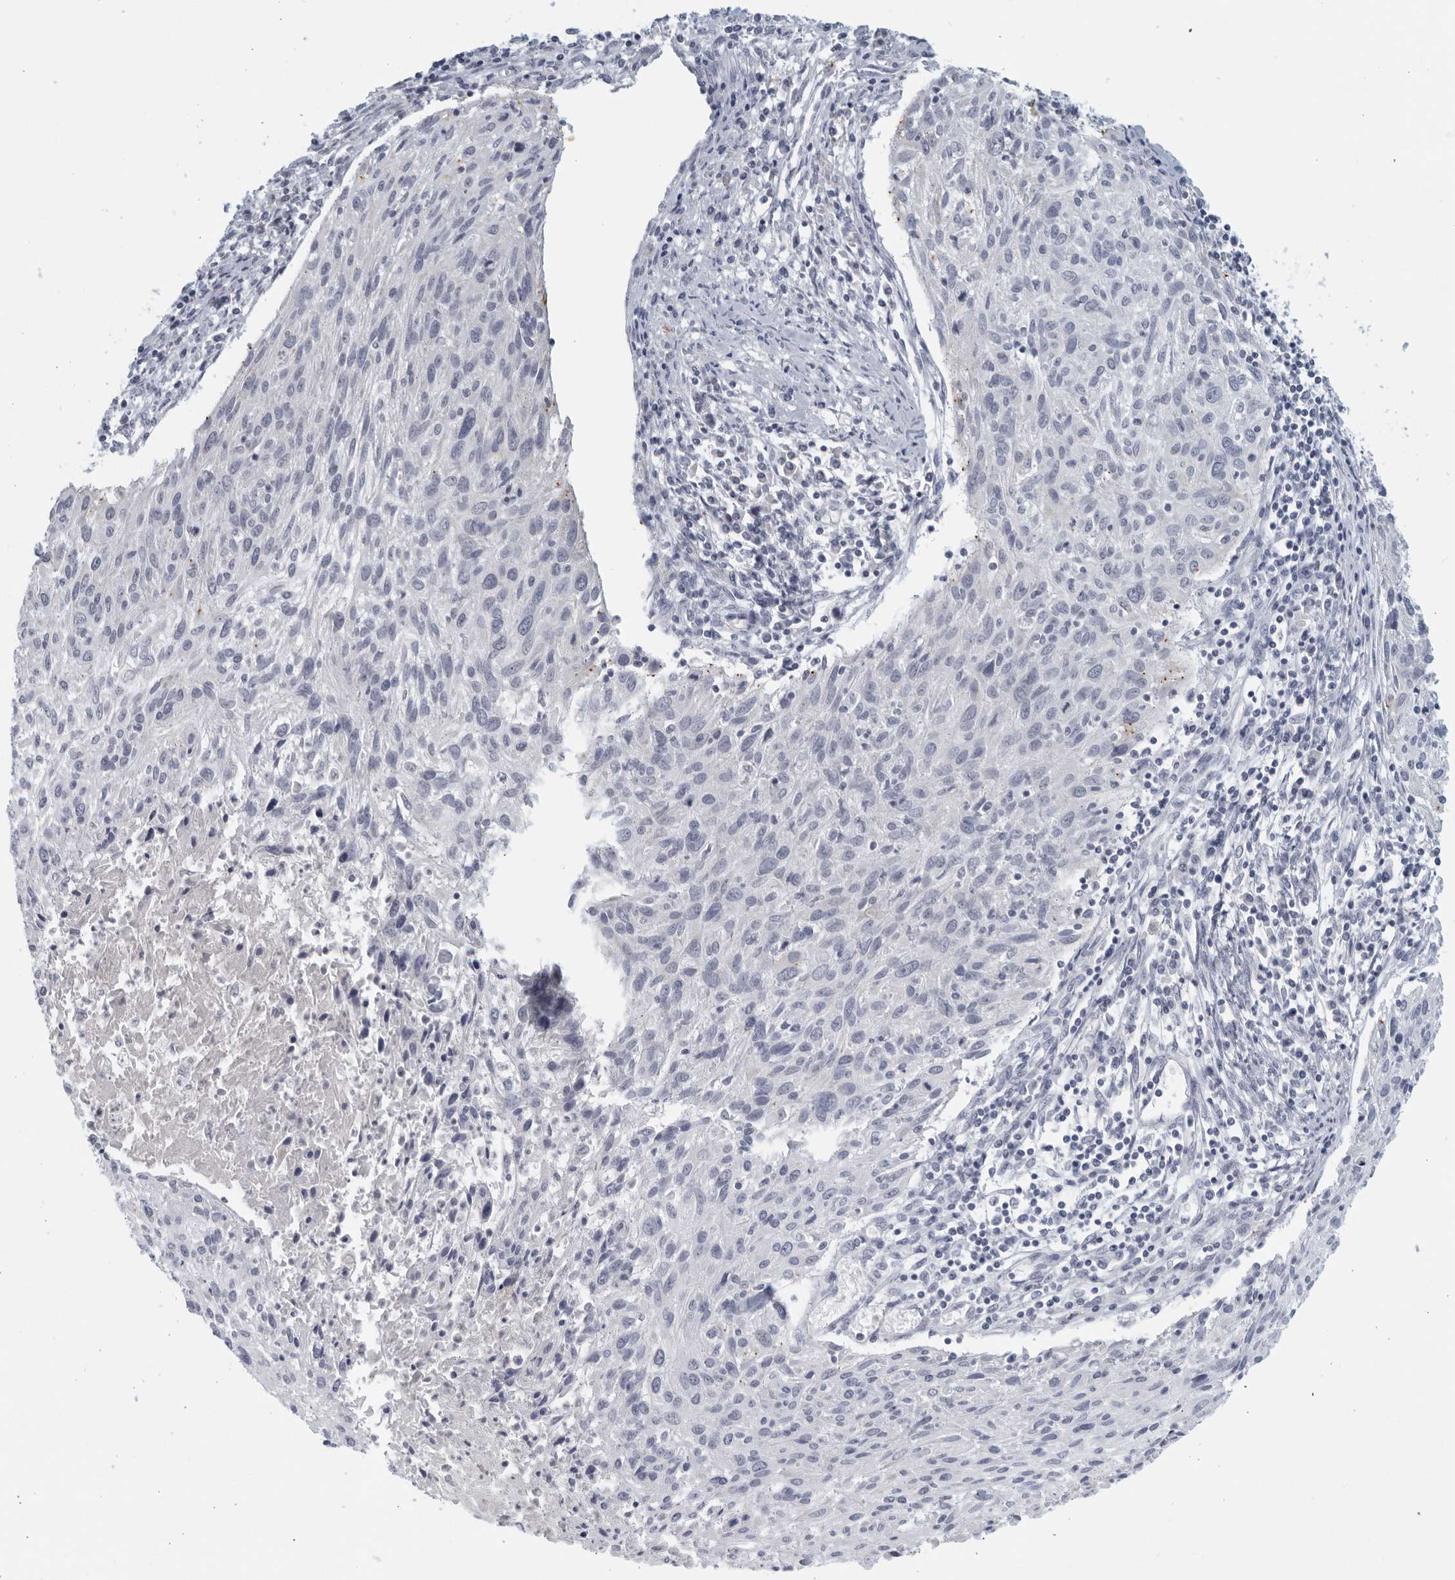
{"staining": {"intensity": "negative", "quantity": "none", "location": "none"}, "tissue": "cervical cancer", "cell_type": "Tumor cells", "image_type": "cancer", "snomed": [{"axis": "morphology", "description": "Squamous cell carcinoma, NOS"}, {"axis": "topography", "description": "Cervix"}], "caption": "Immunohistochemistry of human cervical cancer (squamous cell carcinoma) reveals no positivity in tumor cells.", "gene": "MATN1", "patient": {"sex": "female", "age": 51}}